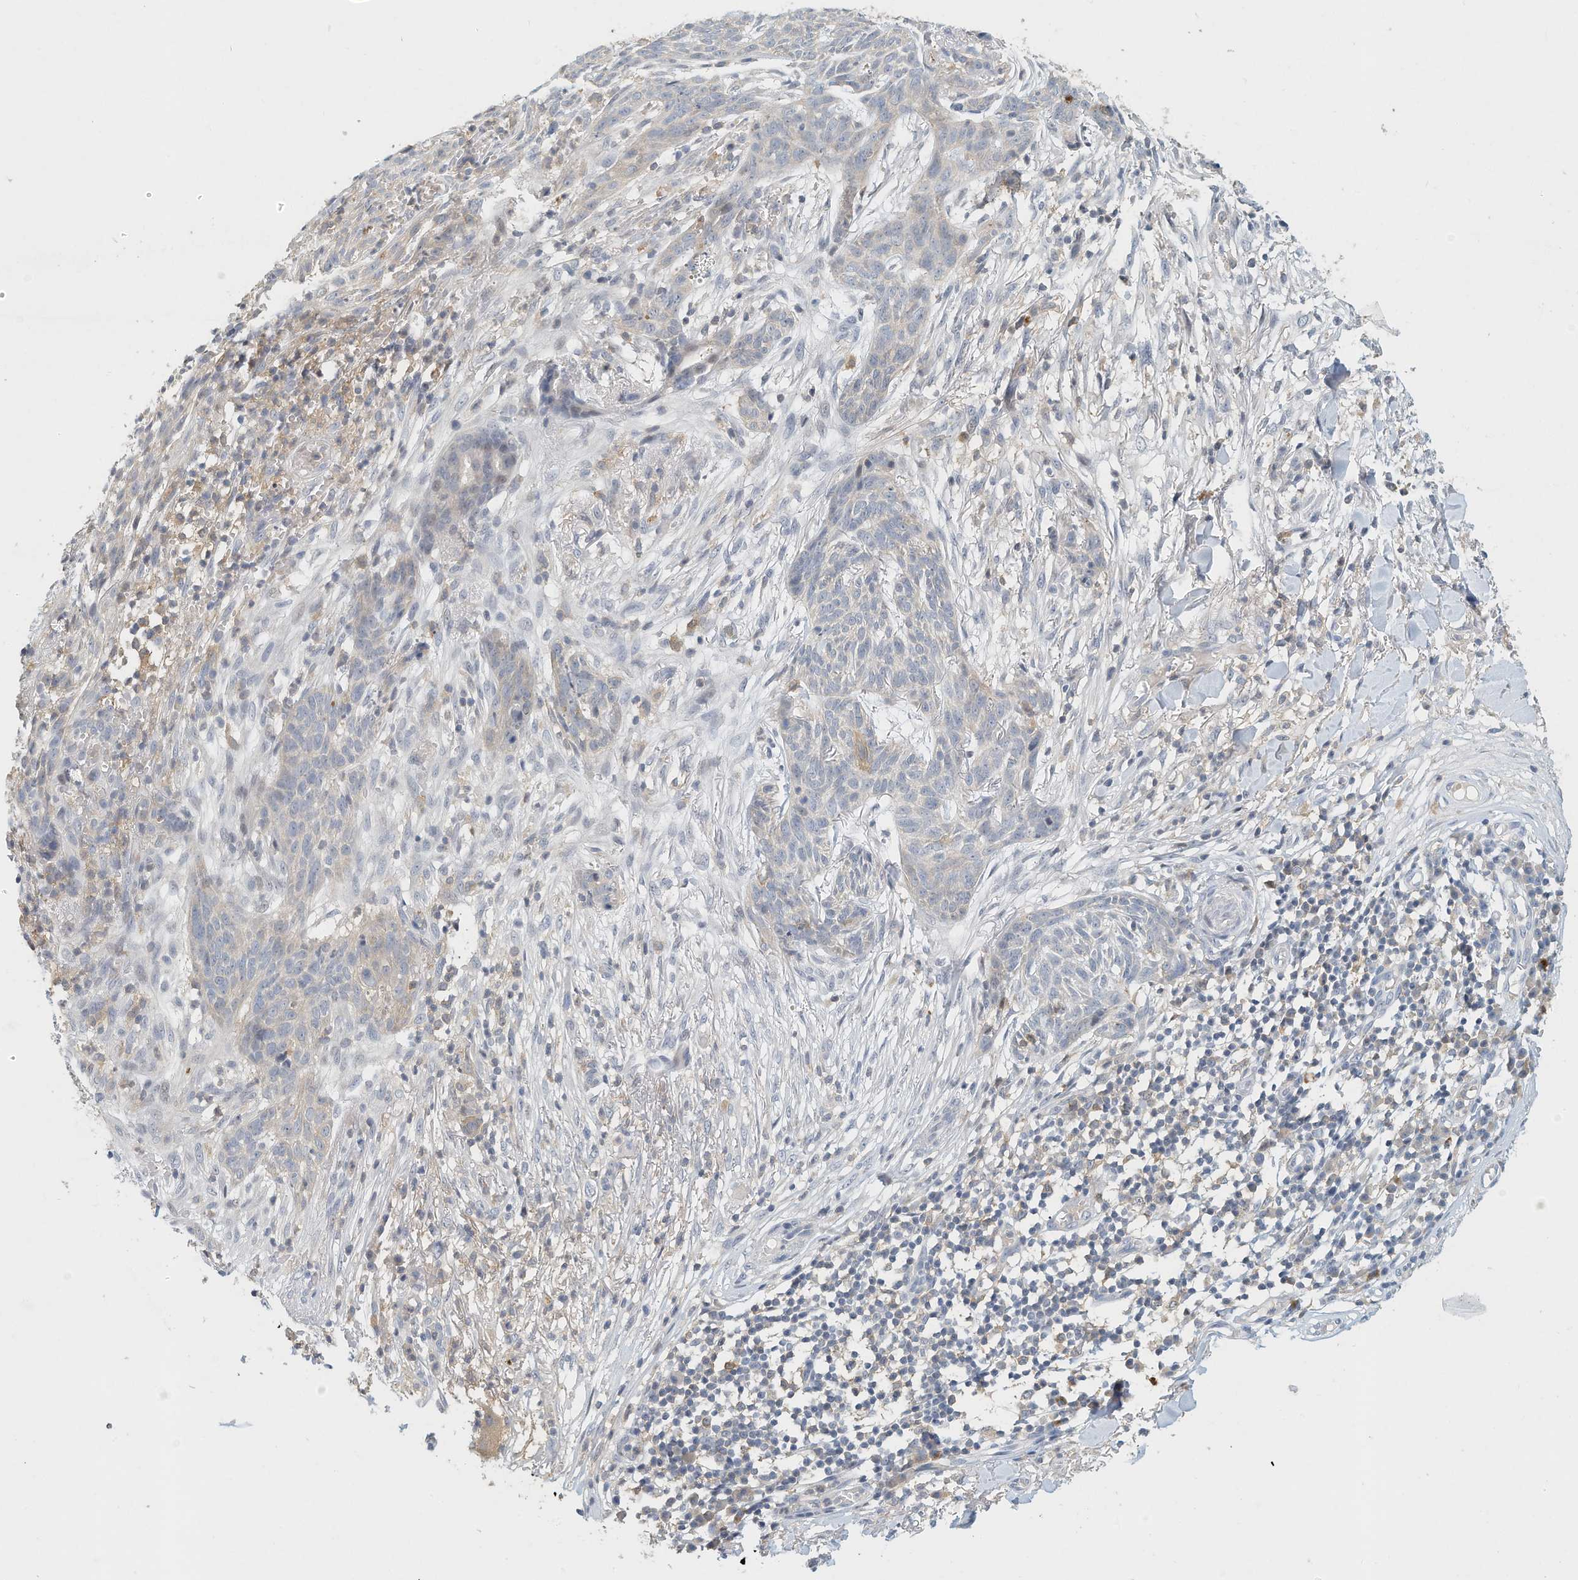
{"staining": {"intensity": "negative", "quantity": "none", "location": "none"}, "tissue": "skin cancer", "cell_type": "Tumor cells", "image_type": "cancer", "snomed": [{"axis": "morphology", "description": "Normal tissue, NOS"}, {"axis": "morphology", "description": "Basal cell carcinoma"}, {"axis": "topography", "description": "Skin"}], "caption": "The photomicrograph reveals no staining of tumor cells in skin cancer.", "gene": "MICAL1", "patient": {"sex": "male", "age": 64}}